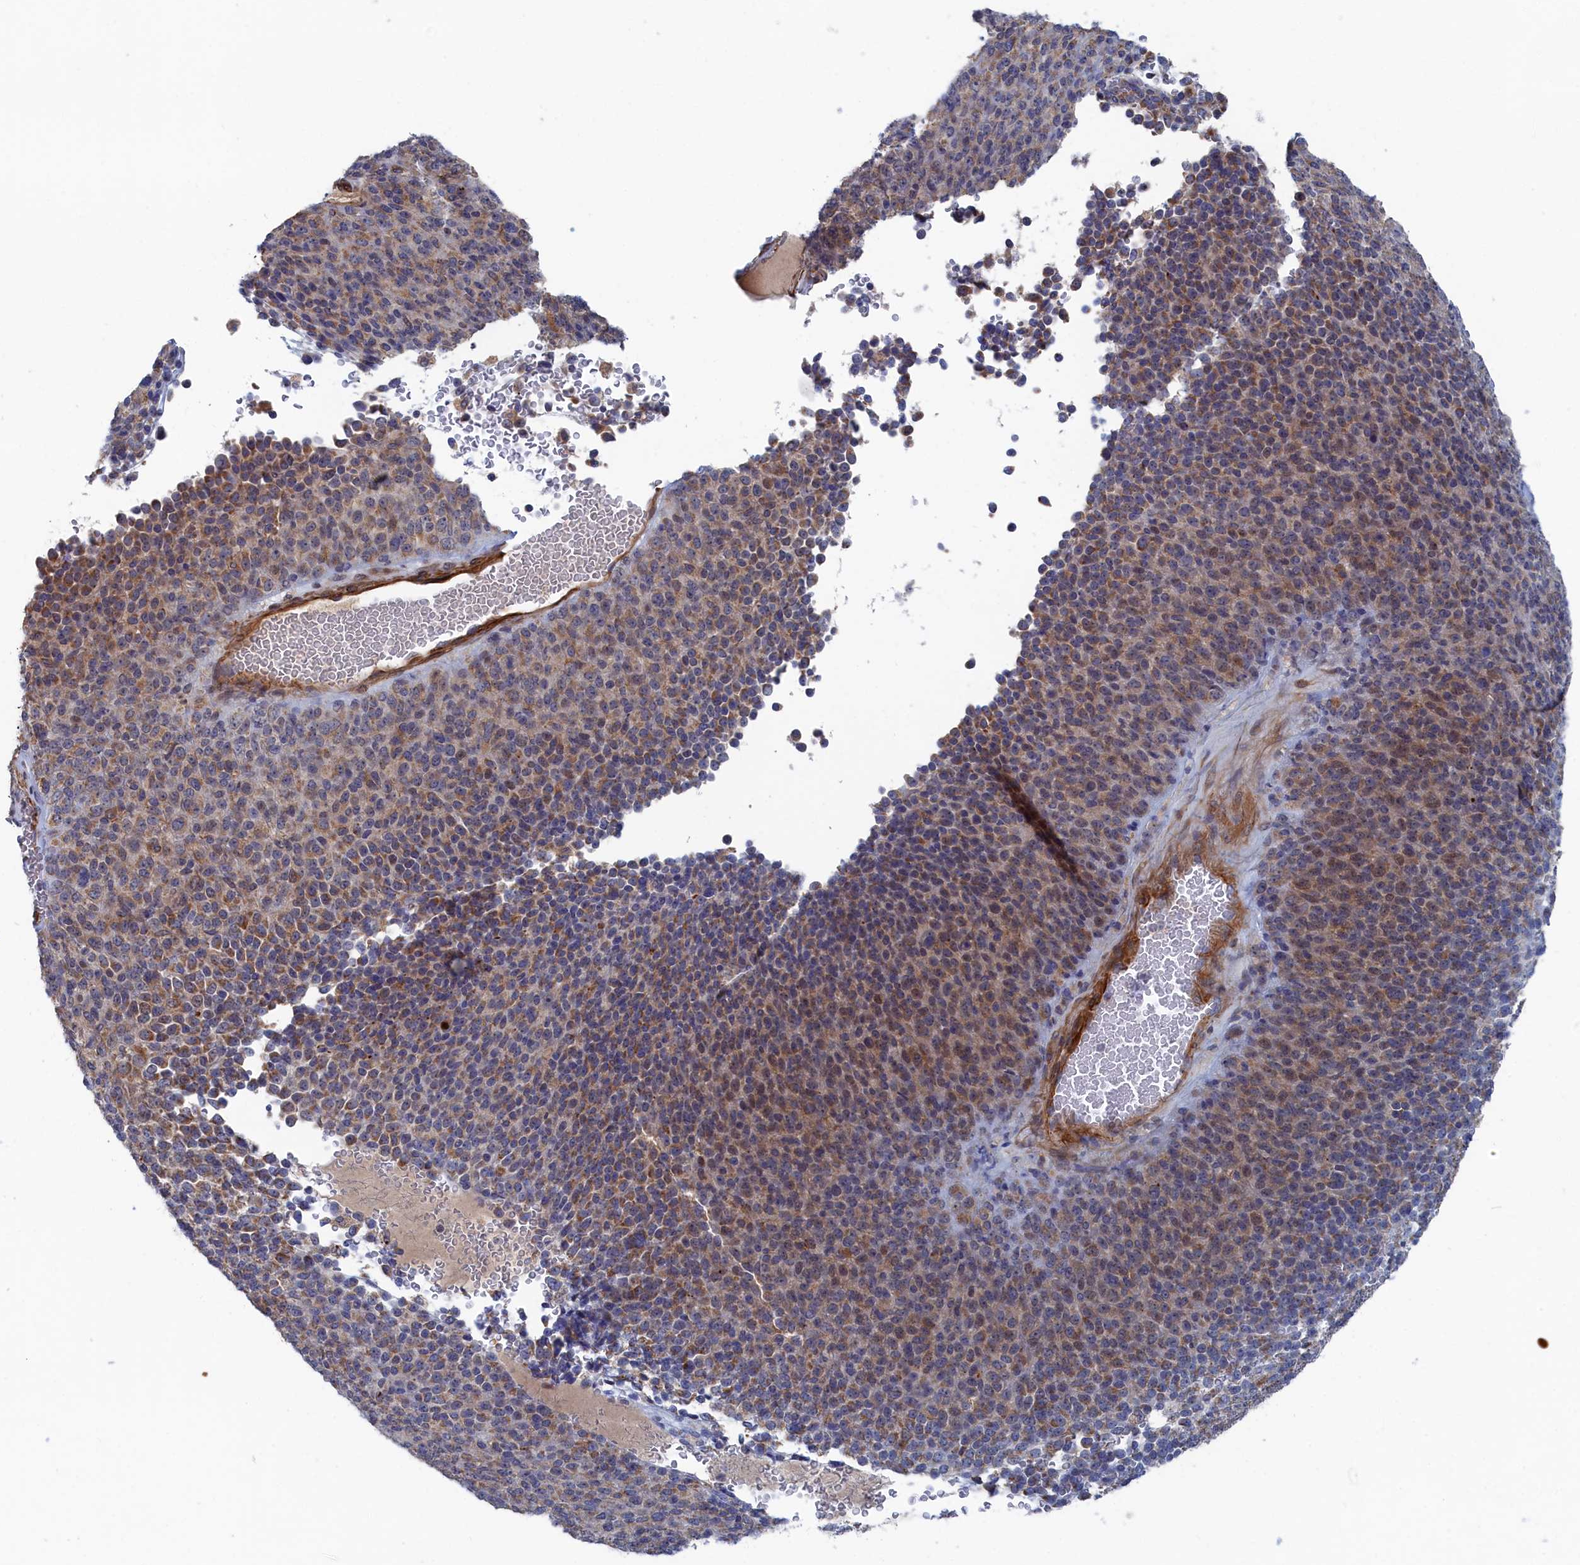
{"staining": {"intensity": "weak", "quantity": ">75%", "location": "cytoplasmic/membranous"}, "tissue": "melanoma", "cell_type": "Tumor cells", "image_type": "cancer", "snomed": [{"axis": "morphology", "description": "Malignant melanoma, Metastatic site"}, {"axis": "topography", "description": "Brain"}], "caption": "This micrograph shows IHC staining of malignant melanoma (metastatic site), with low weak cytoplasmic/membranous expression in about >75% of tumor cells.", "gene": "FILIP1L", "patient": {"sex": "female", "age": 56}}